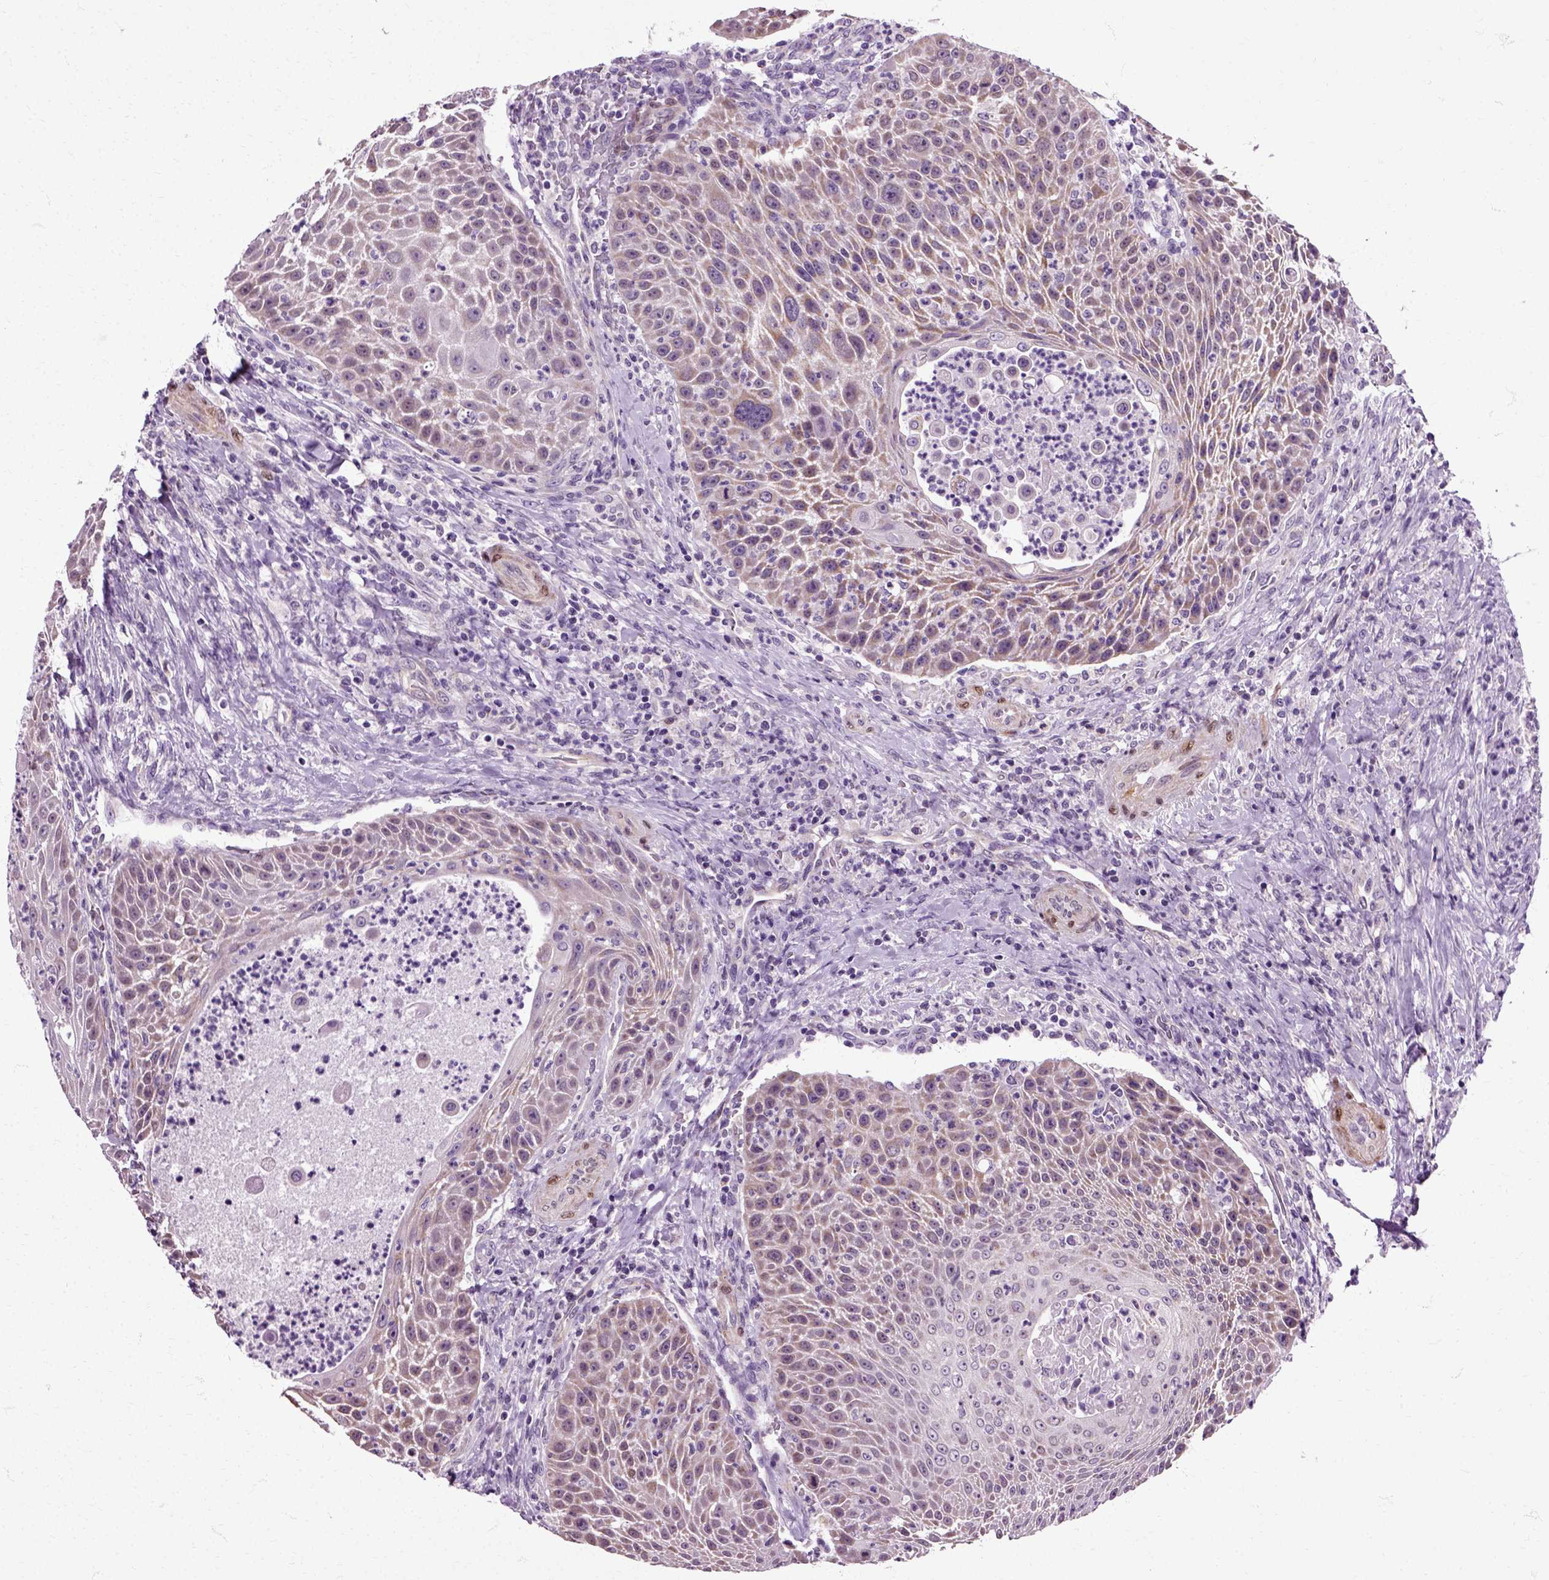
{"staining": {"intensity": "moderate", "quantity": "<25%", "location": "cytoplasmic/membranous"}, "tissue": "head and neck cancer", "cell_type": "Tumor cells", "image_type": "cancer", "snomed": [{"axis": "morphology", "description": "Squamous cell carcinoma, NOS"}, {"axis": "topography", "description": "Head-Neck"}], "caption": "Squamous cell carcinoma (head and neck) tissue exhibits moderate cytoplasmic/membranous positivity in approximately <25% of tumor cells, visualized by immunohistochemistry. (DAB (3,3'-diaminobenzidine) IHC with brightfield microscopy, high magnification).", "gene": "HSPA2", "patient": {"sex": "male", "age": 69}}